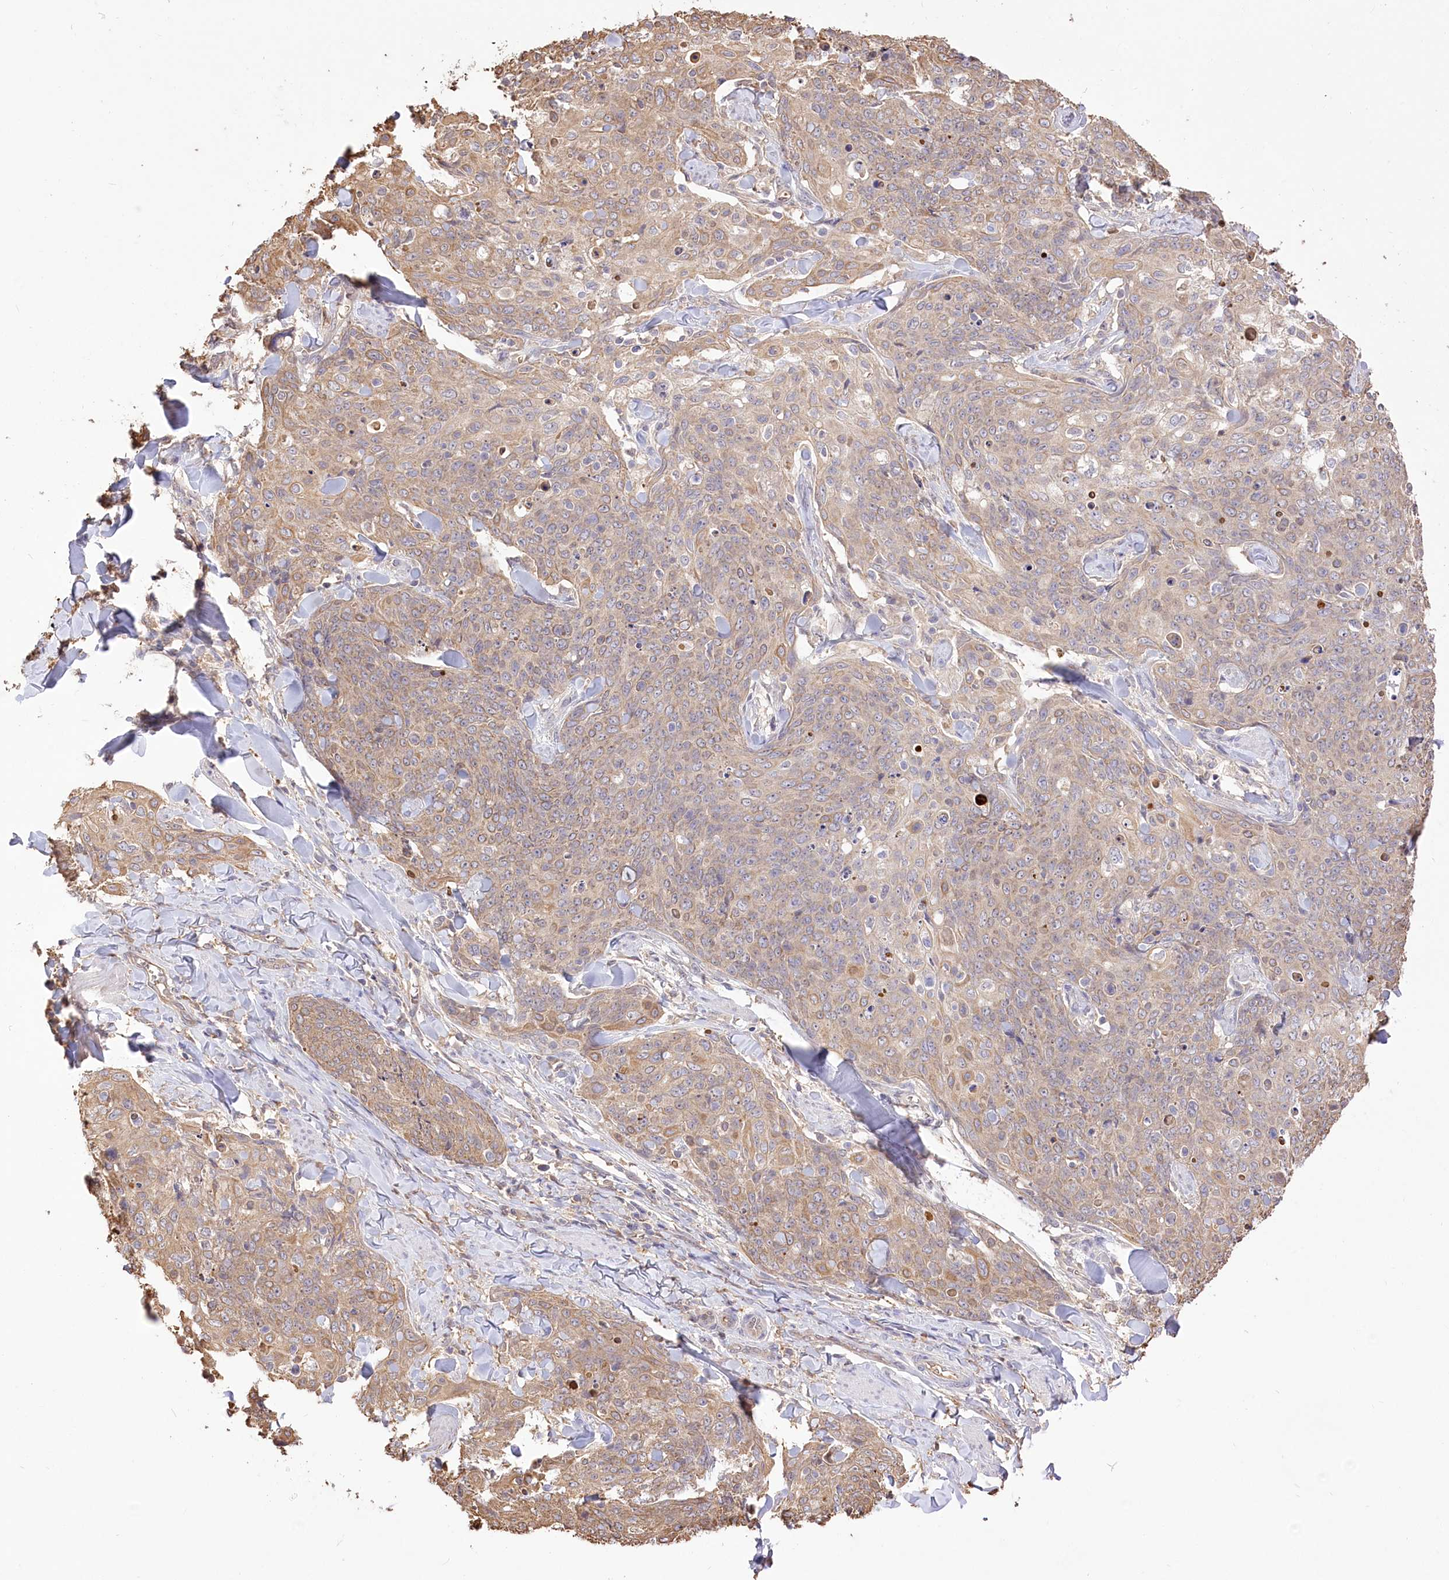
{"staining": {"intensity": "weak", "quantity": ">75%", "location": "cytoplasmic/membranous"}, "tissue": "skin cancer", "cell_type": "Tumor cells", "image_type": "cancer", "snomed": [{"axis": "morphology", "description": "Squamous cell carcinoma, NOS"}, {"axis": "topography", "description": "Skin"}, {"axis": "topography", "description": "Vulva"}], "caption": "An immunohistochemistry (IHC) image of tumor tissue is shown. Protein staining in brown labels weak cytoplasmic/membranous positivity in skin cancer (squamous cell carcinoma) within tumor cells.", "gene": "R3HDM2", "patient": {"sex": "female", "age": 85}}